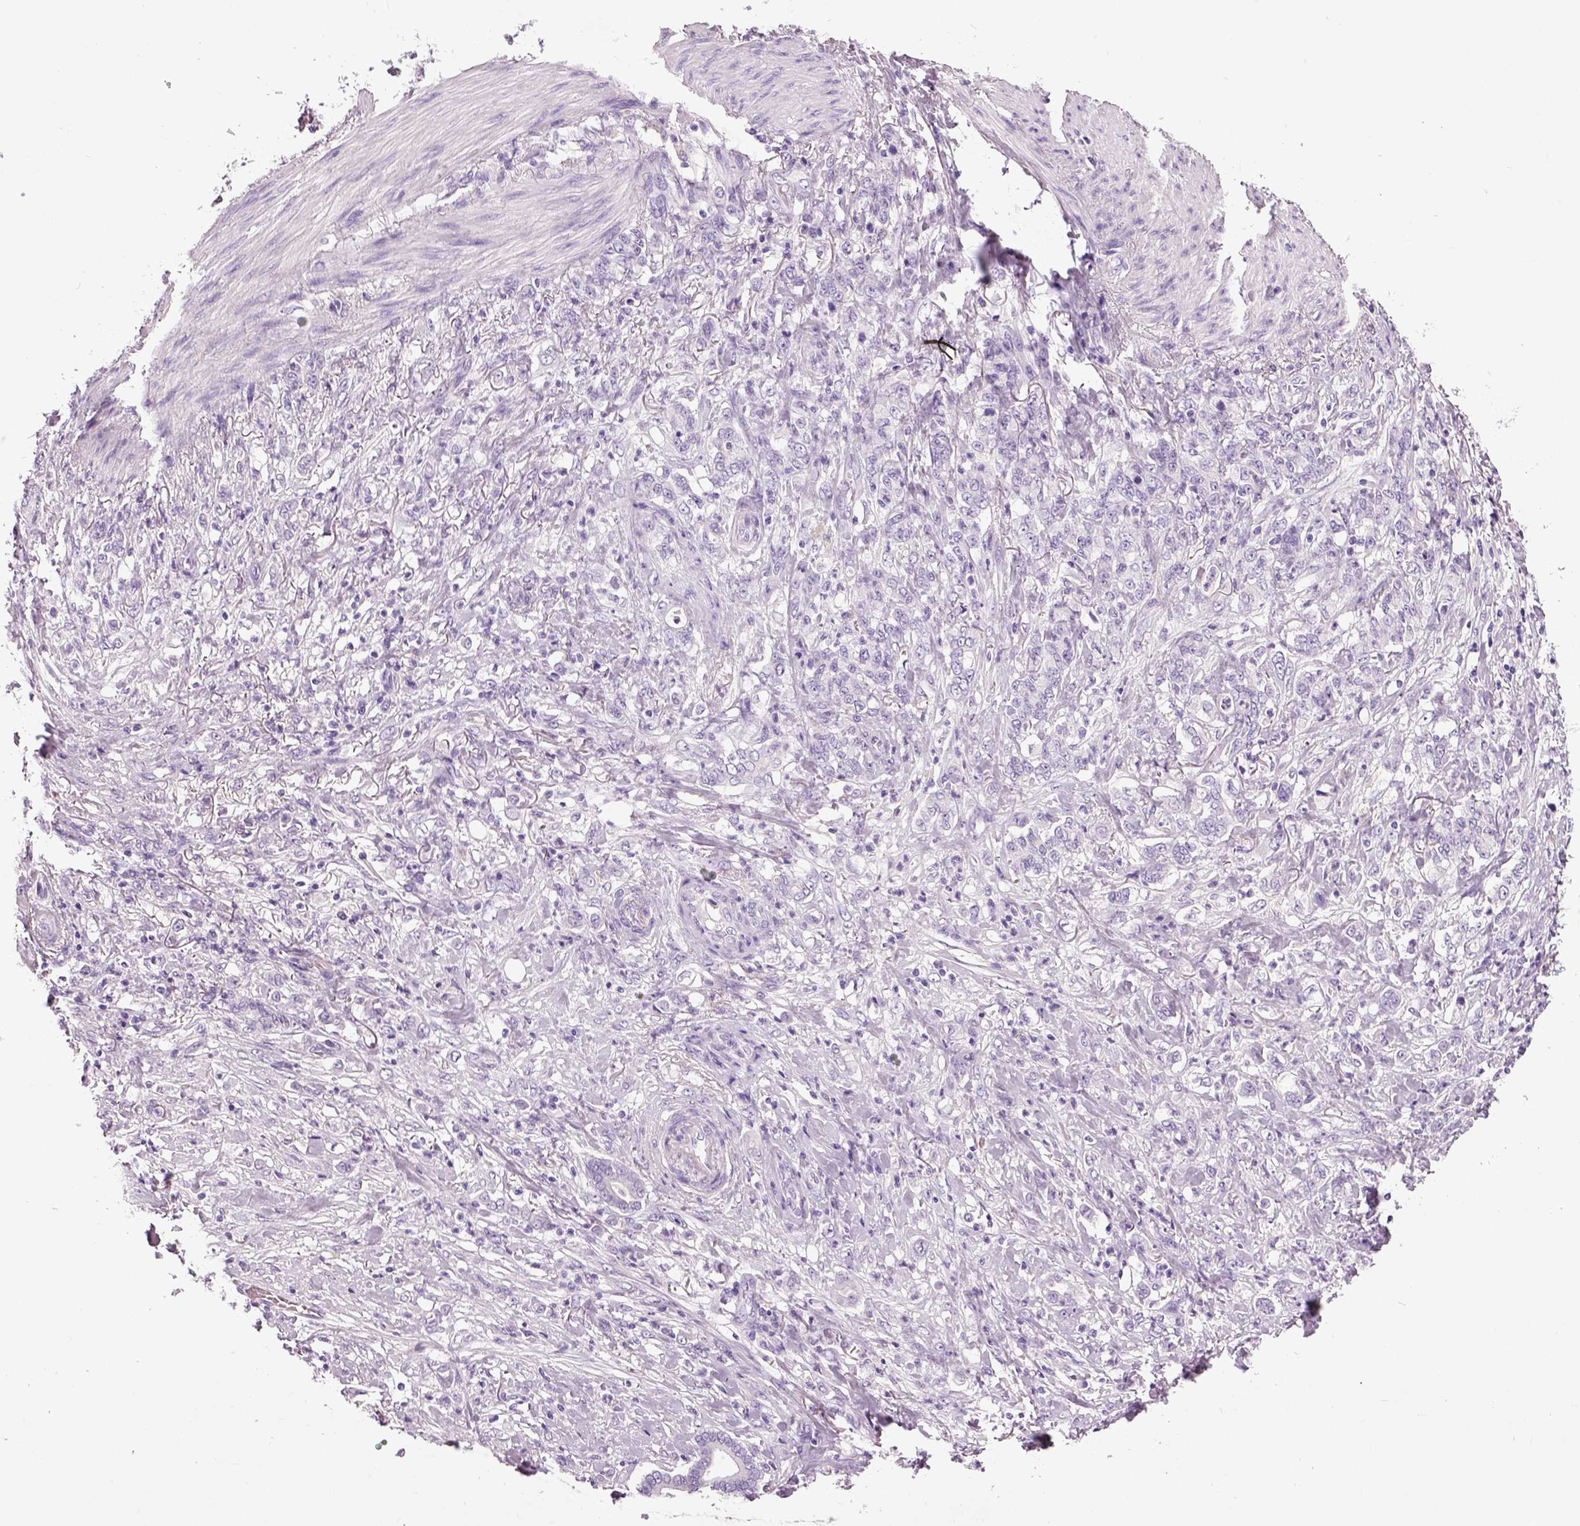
{"staining": {"intensity": "negative", "quantity": "none", "location": "none"}, "tissue": "stomach cancer", "cell_type": "Tumor cells", "image_type": "cancer", "snomed": [{"axis": "morphology", "description": "Adenocarcinoma, NOS"}, {"axis": "topography", "description": "Stomach"}], "caption": "Tumor cells are negative for protein expression in human stomach adenocarcinoma.", "gene": "NECAB2", "patient": {"sex": "female", "age": 79}}